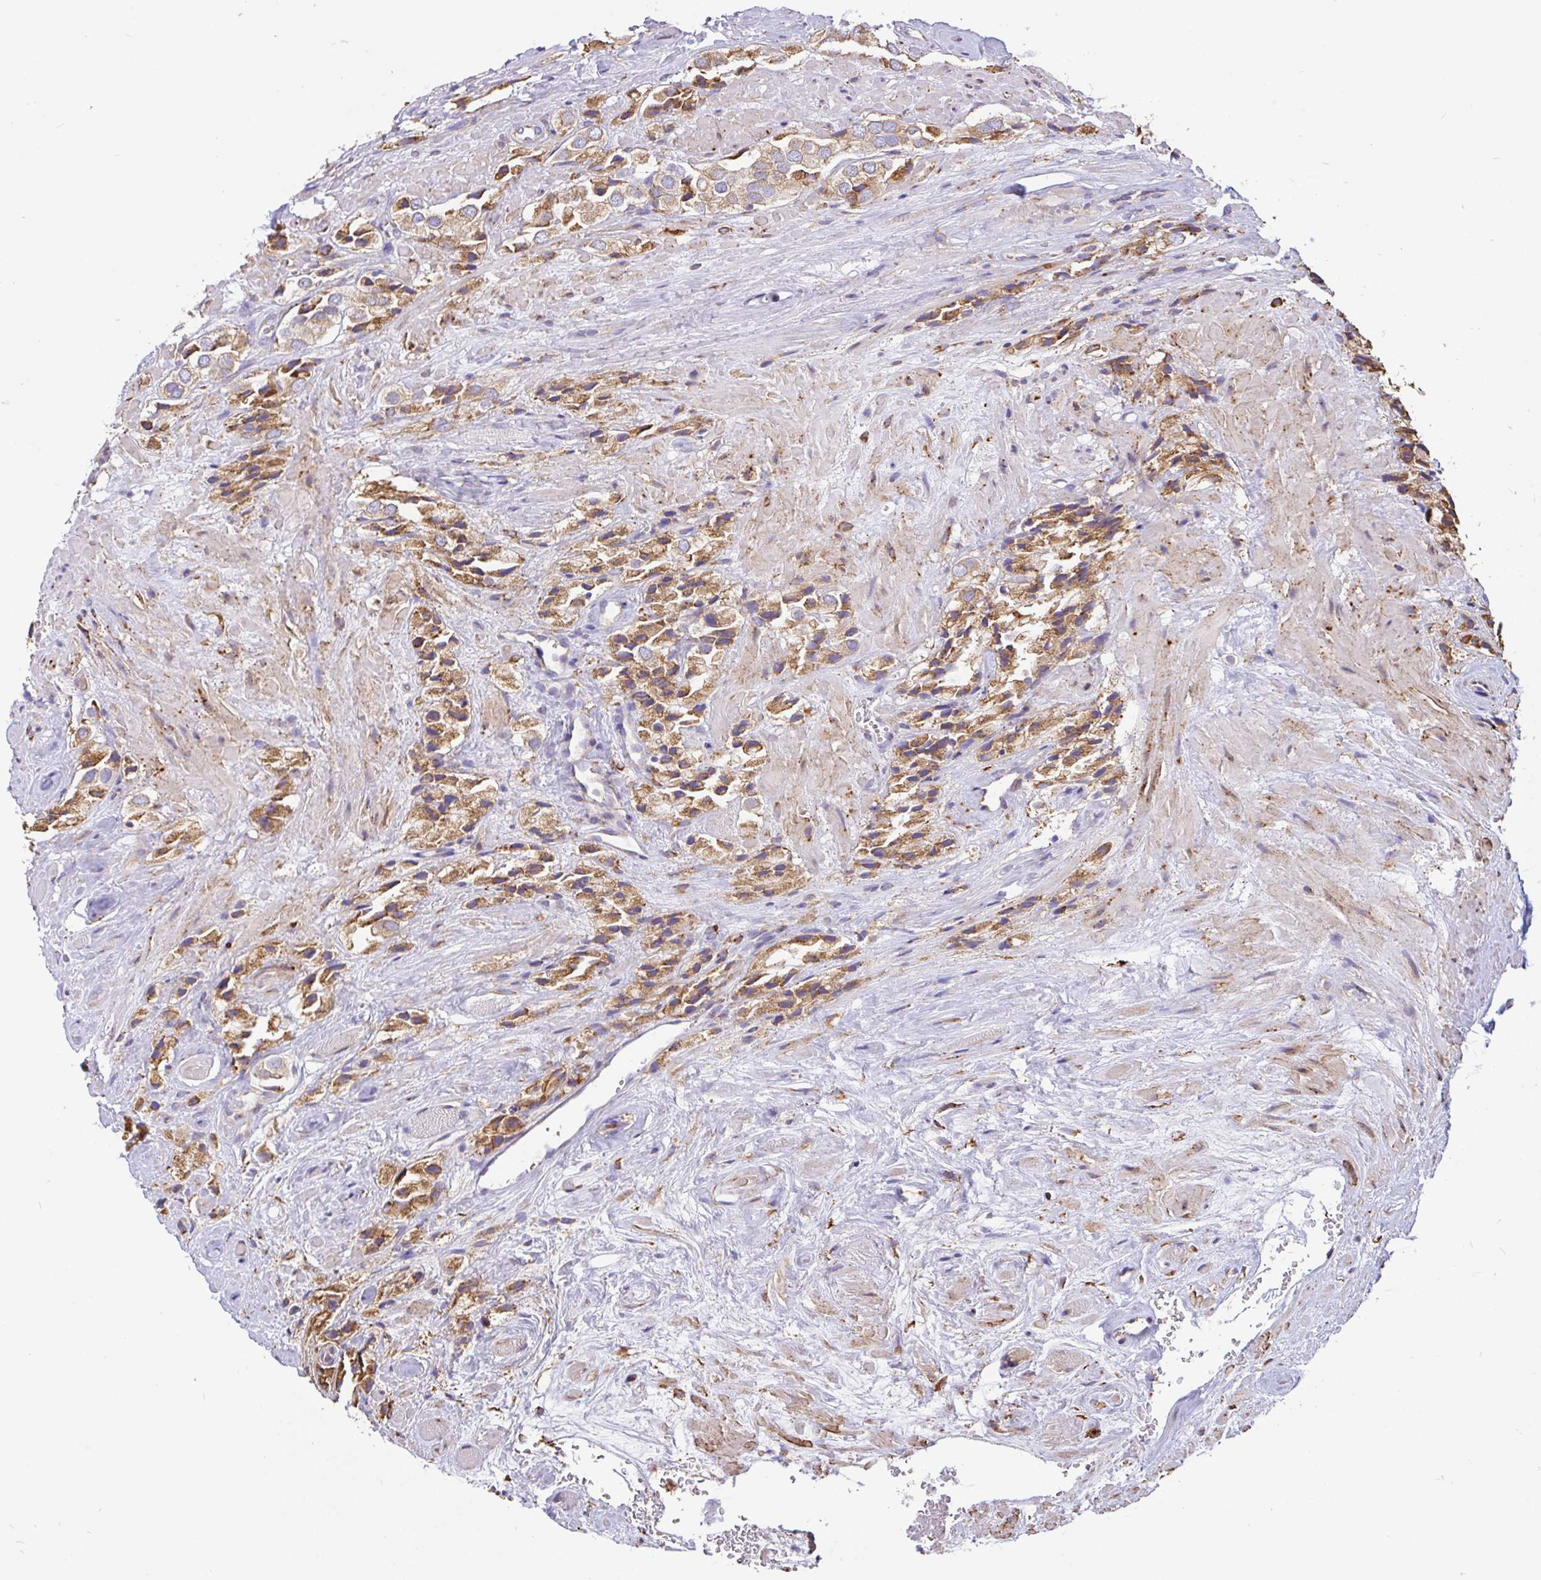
{"staining": {"intensity": "moderate", "quantity": ">75%", "location": "cytoplasmic/membranous"}, "tissue": "prostate cancer", "cell_type": "Tumor cells", "image_type": "cancer", "snomed": [{"axis": "morphology", "description": "Adenocarcinoma, High grade"}, {"axis": "topography", "description": "Prostate and seminal vesicle, NOS"}], "caption": "Immunohistochemistry (IHC) micrograph of neoplastic tissue: prostate cancer (adenocarcinoma (high-grade)) stained using immunohistochemistry displays medium levels of moderate protein expression localized specifically in the cytoplasmic/membranous of tumor cells, appearing as a cytoplasmic/membranous brown color.", "gene": "EML5", "patient": {"sex": "male", "age": 64}}